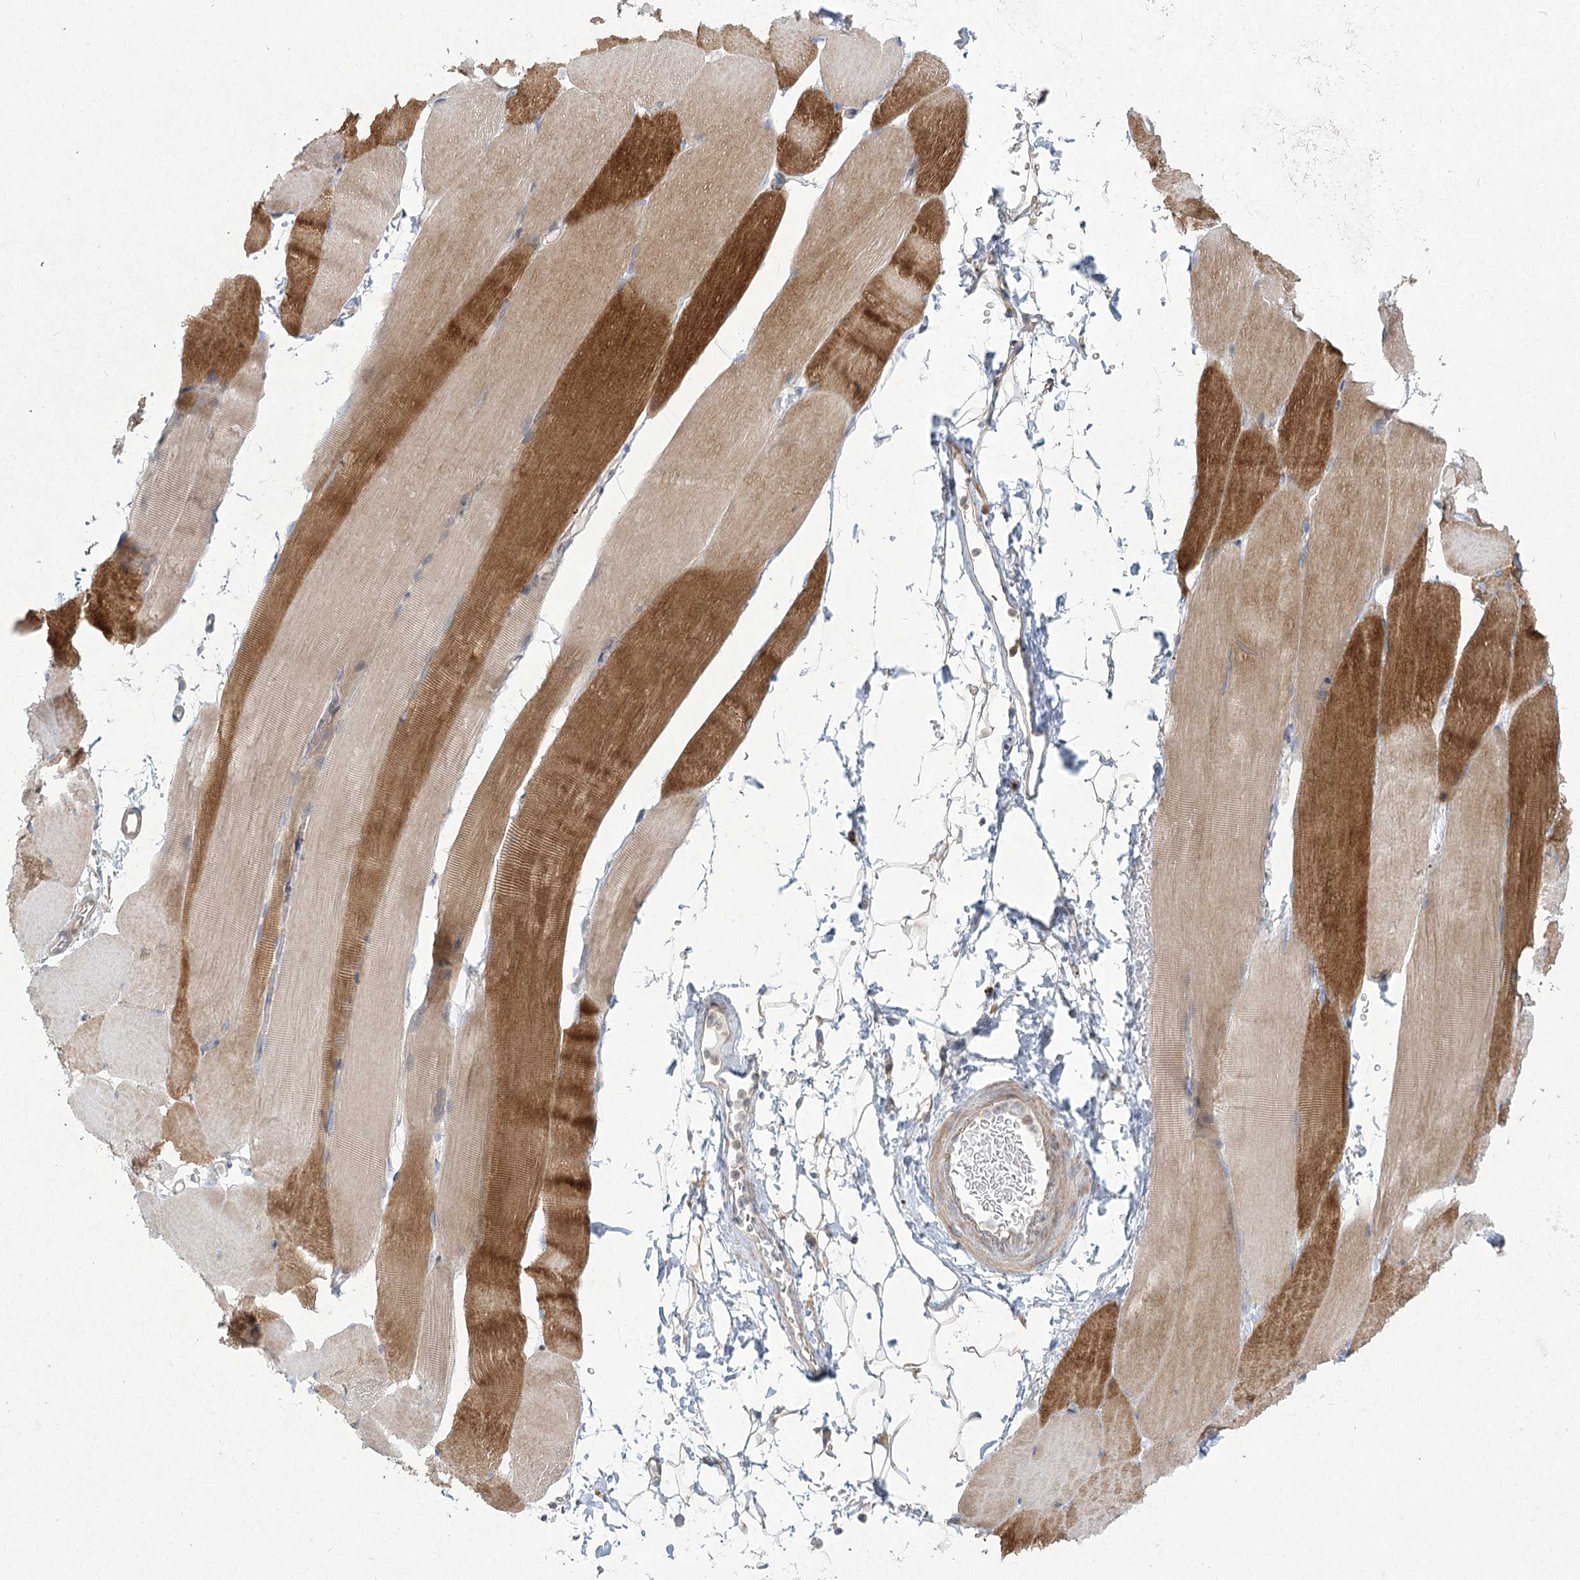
{"staining": {"intensity": "moderate", "quantity": "25%-75%", "location": "cytoplasmic/membranous"}, "tissue": "skeletal muscle", "cell_type": "Myocytes", "image_type": "normal", "snomed": [{"axis": "morphology", "description": "Normal tissue, NOS"}, {"axis": "topography", "description": "Skeletal muscle"}, {"axis": "topography", "description": "Parathyroid gland"}], "caption": "This photomicrograph exhibits immunohistochemistry (IHC) staining of benign human skeletal muscle, with medium moderate cytoplasmic/membranous staining in about 25%-75% of myocytes.", "gene": "CAMTA1", "patient": {"sex": "female", "age": 37}}